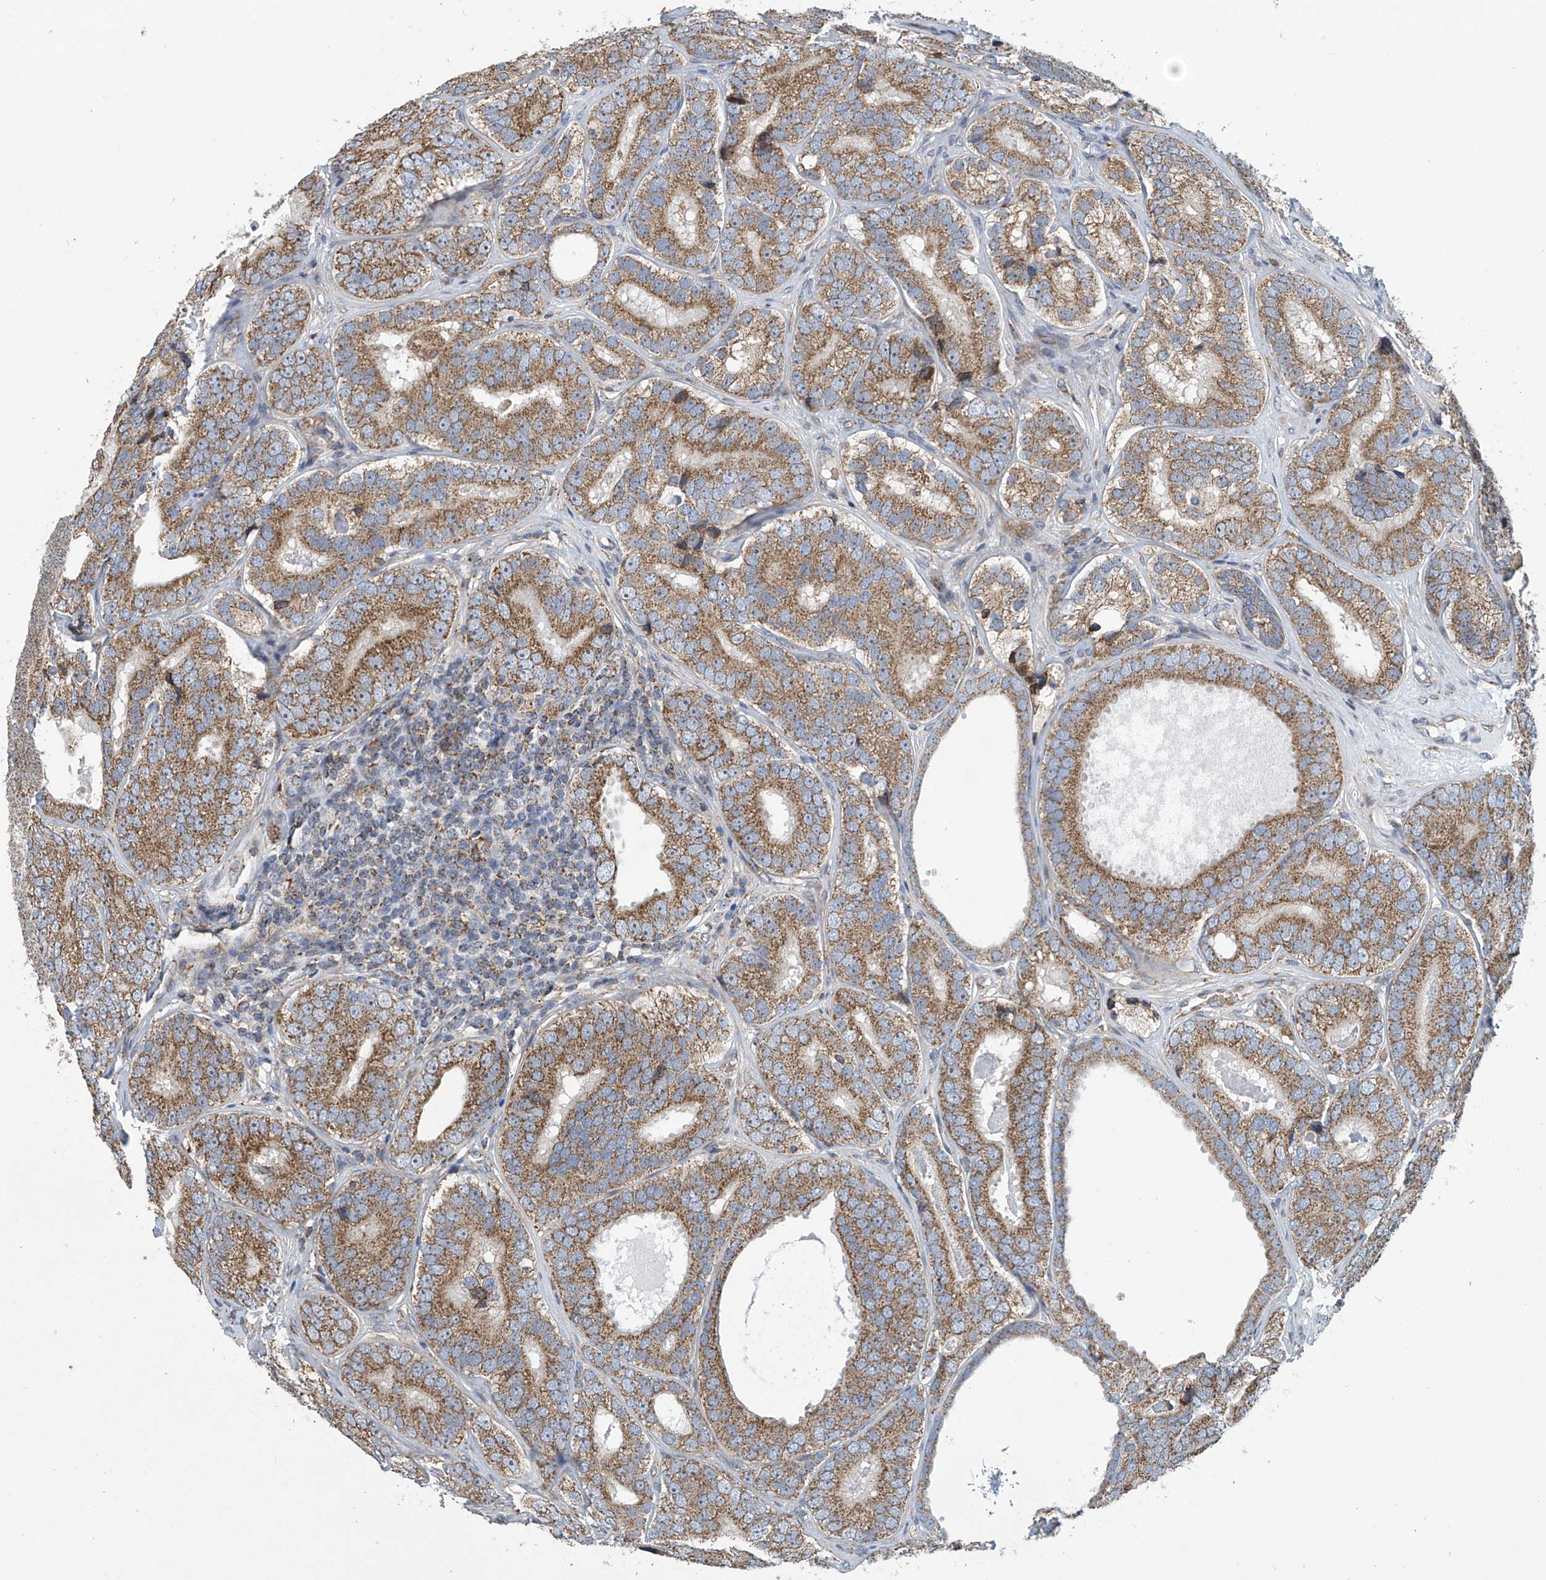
{"staining": {"intensity": "moderate", "quantity": ">75%", "location": "cytoplasmic/membranous"}, "tissue": "prostate cancer", "cell_type": "Tumor cells", "image_type": "cancer", "snomed": [{"axis": "morphology", "description": "Adenocarcinoma, High grade"}, {"axis": "topography", "description": "Prostate"}], "caption": "Immunohistochemical staining of high-grade adenocarcinoma (prostate) displays medium levels of moderate cytoplasmic/membranous protein staining in approximately >75% of tumor cells.", "gene": "COMMD1", "patient": {"sex": "male", "age": 56}}